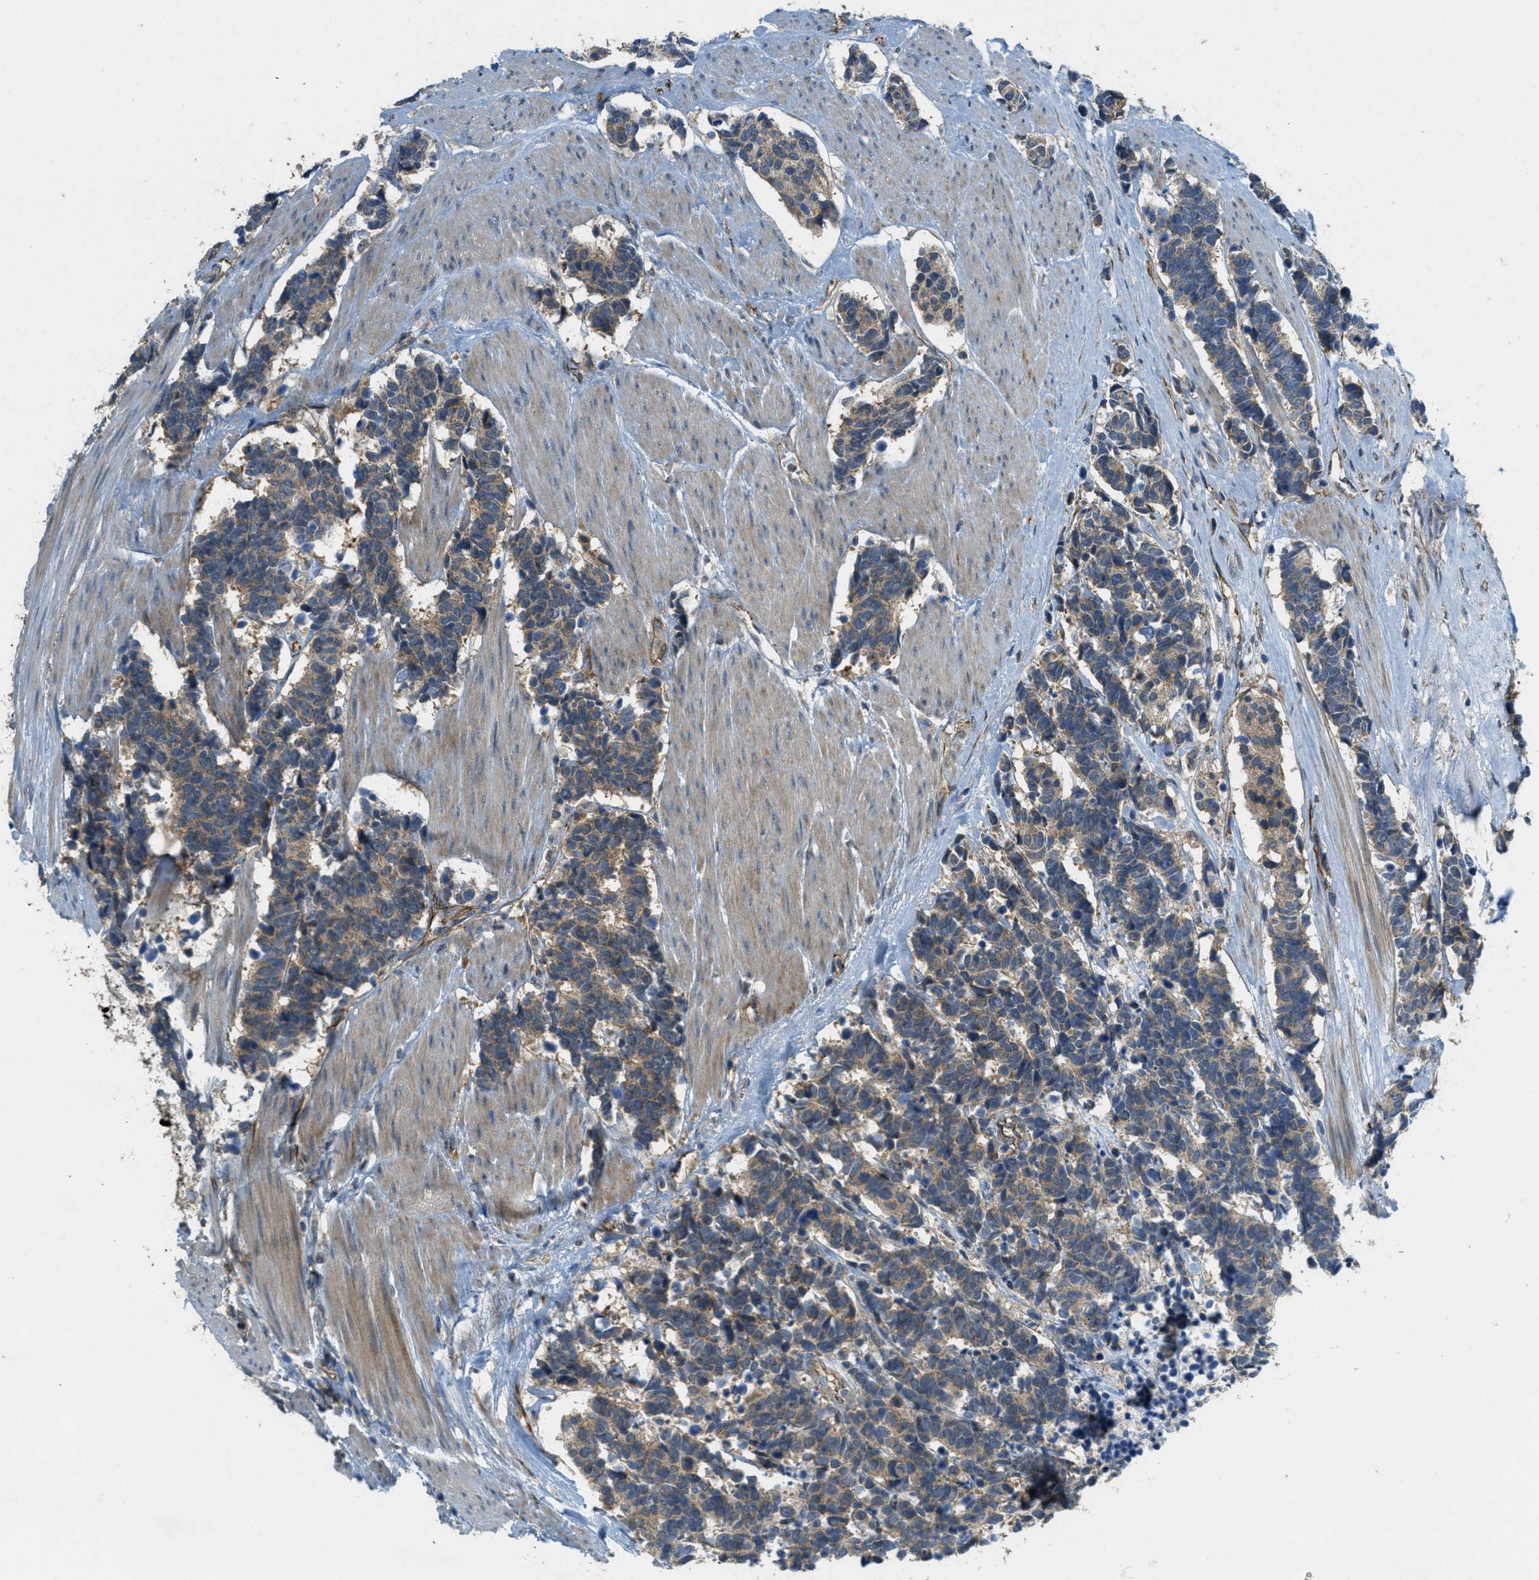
{"staining": {"intensity": "moderate", "quantity": ">75%", "location": "cytoplasmic/membranous"}, "tissue": "carcinoid", "cell_type": "Tumor cells", "image_type": "cancer", "snomed": [{"axis": "morphology", "description": "Carcinoma, NOS"}, {"axis": "morphology", "description": "Carcinoid, malignant, NOS"}, {"axis": "topography", "description": "Urinary bladder"}], "caption": "Tumor cells exhibit moderate cytoplasmic/membranous expression in approximately >75% of cells in carcinoid. The protein of interest is stained brown, and the nuclei are stained in blue (DAB (3,3'-diaminobenzidine) IHC with brightfield microscopy, high magnification).", "gene": "JCAD", "patient": {"sex": "male", "age": 57}}